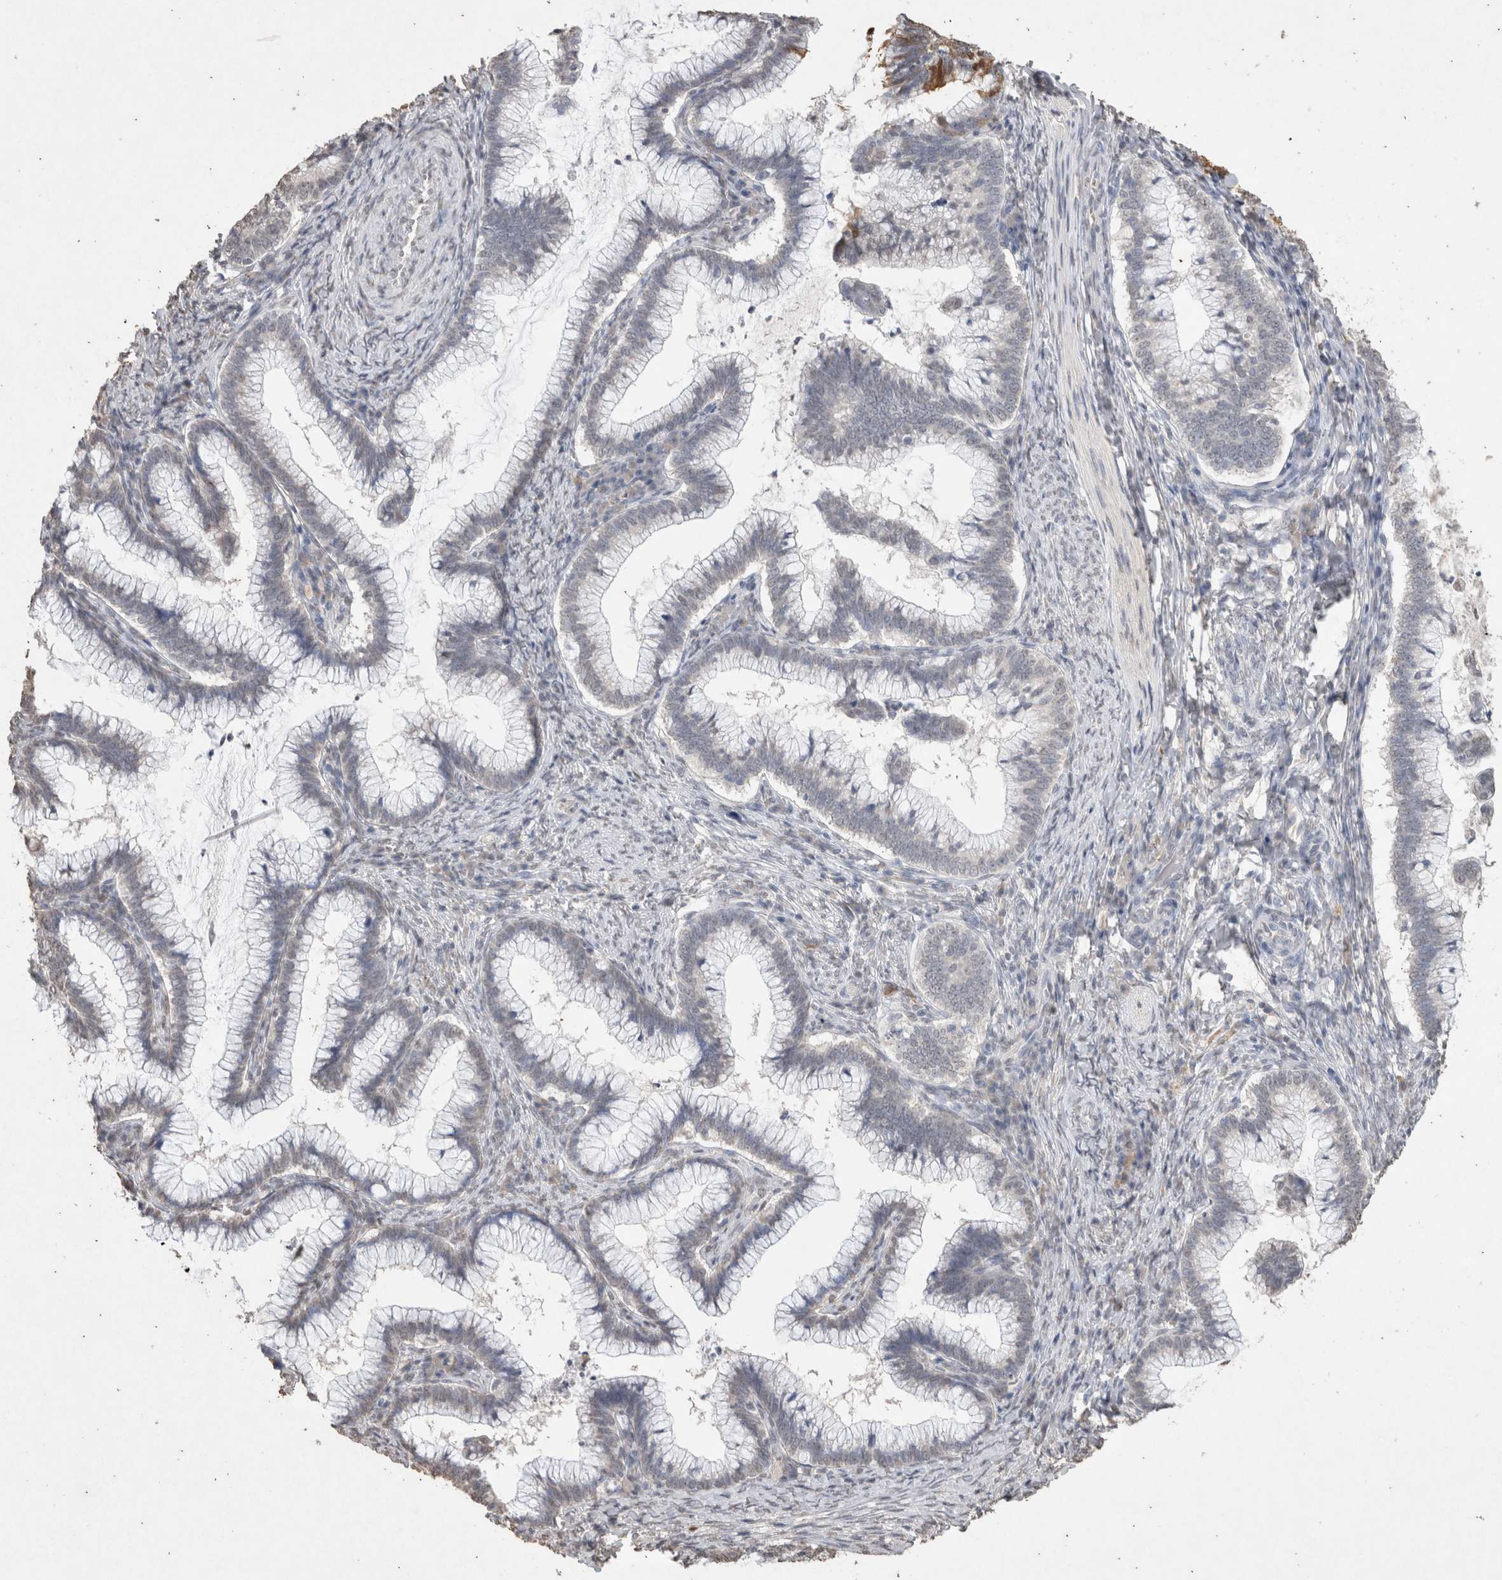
{"staining": {"intensity": "moderate", "quantity": "<25%", "location": "cytoplasmic/membranous"}, "tissue": "cervical cancer", "cell_type": "Tumor cells", "image_type": "cancer", "snomed": [{"axis": "morphology", "description": "Adenocarcinoma, NOS"}, {"axis": "topography", "description": "Cervix"}], "caption": "A high-resolution image shows IHC staining of cervical cancer (adenocarcinoma), which exhibits moderate cytoplasmic/membranous staining in approximately <25% of tumor cells.", "gene": "LGALS2", "patient": {"sex": "female", "age": 36}}